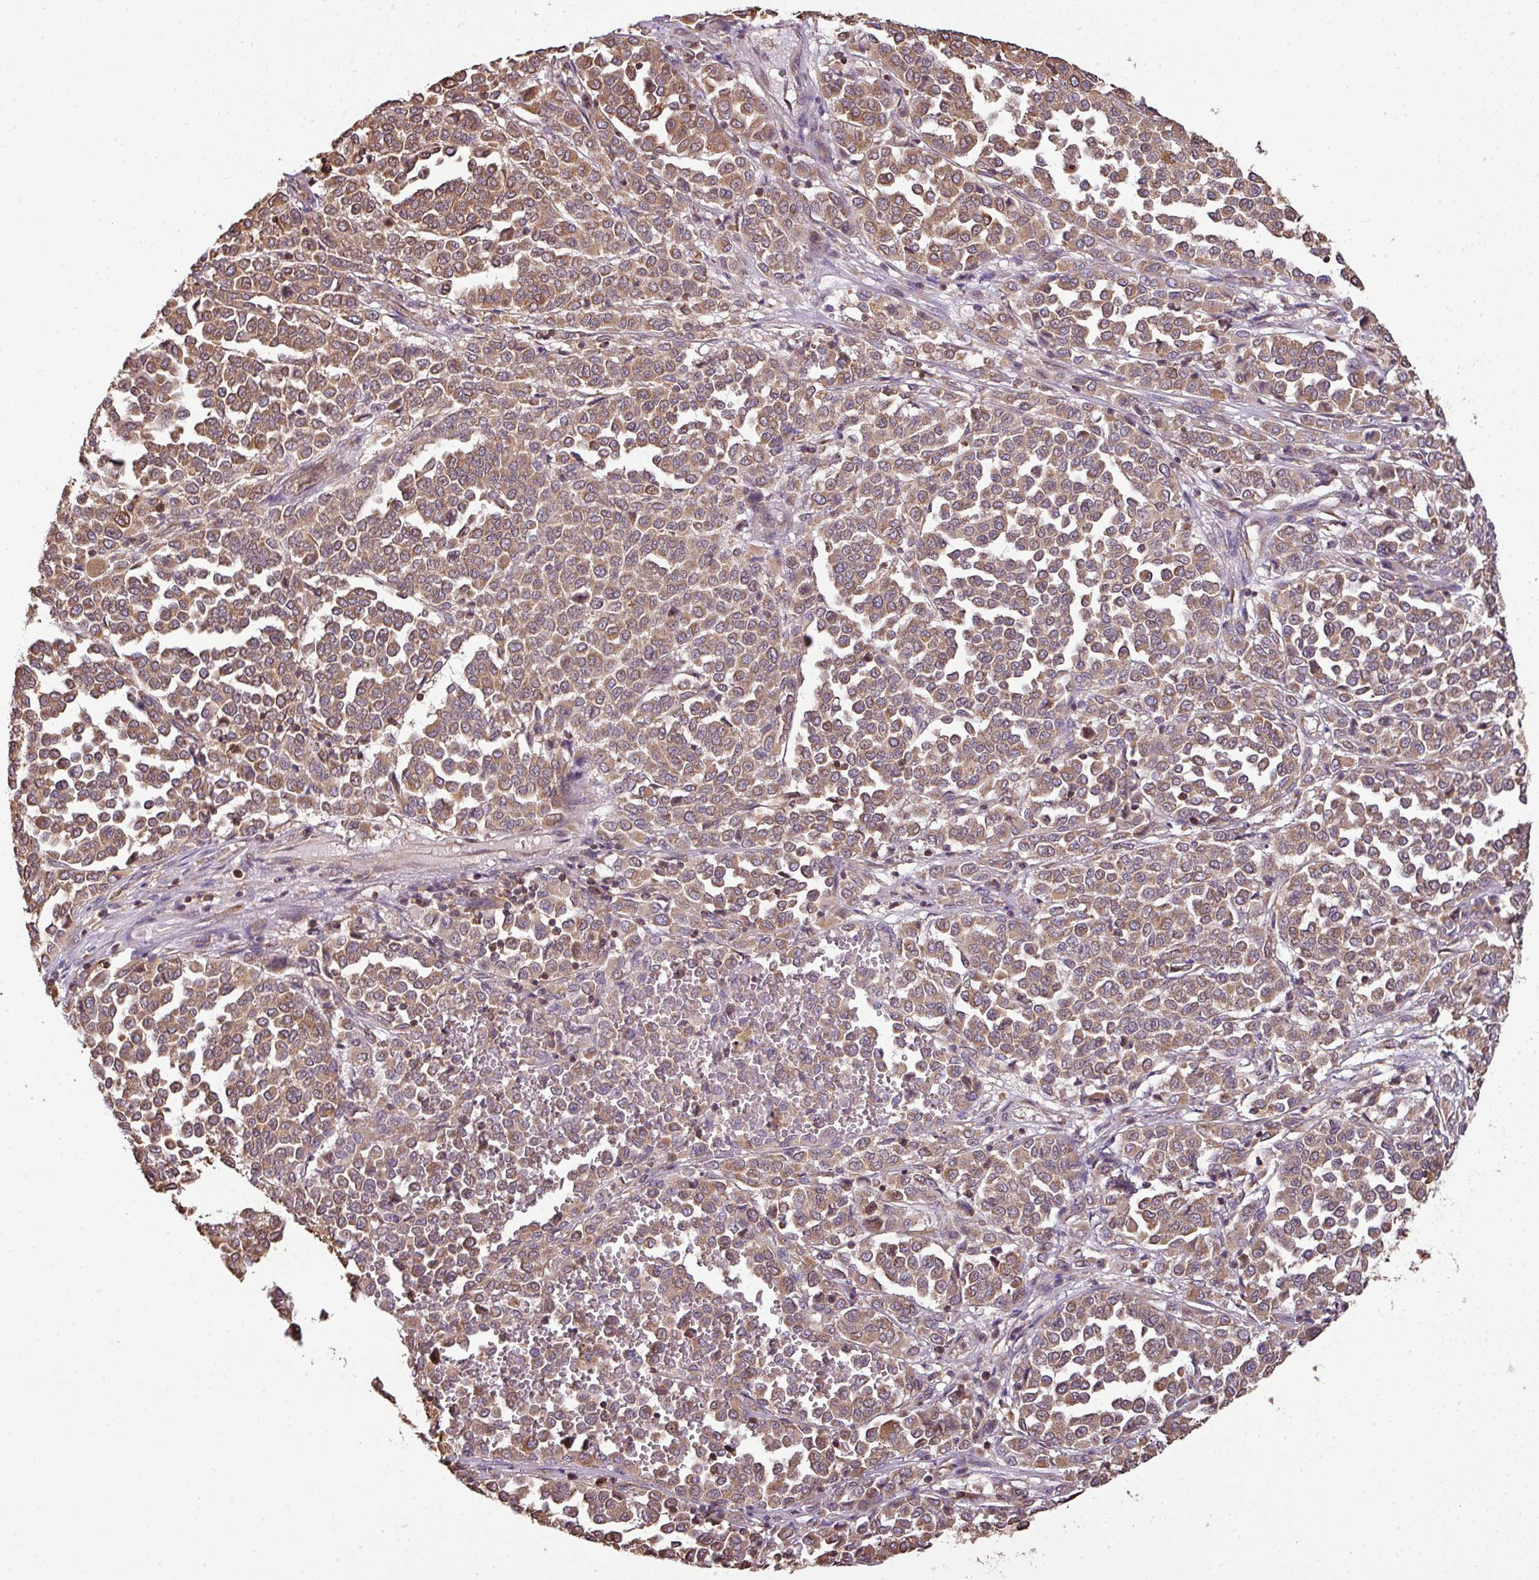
{"staining": {"intensity": "moderate", "quantity": ">75%", "location": "cytoplasmic/membranous,nuclear"}, "tissue": "melanoma", "cell_type": "Tumor cells", "image_type": "cancer", "snomed": [{"axis": "morphology", "description": "Malignant melanoma, Metastatic site"}, {"axis": "topography", "description": "Pancreas"}], "caption": "Immunohistochemistry (DAB) staining of human malignant melanoma (metastatic site) displays moderate cytoplasmic/membranous and nuclear protein positivity in approximately >75% of tumor cells.", "gene": "VENTX", "patient": {"sex": "female", "age": 30}}